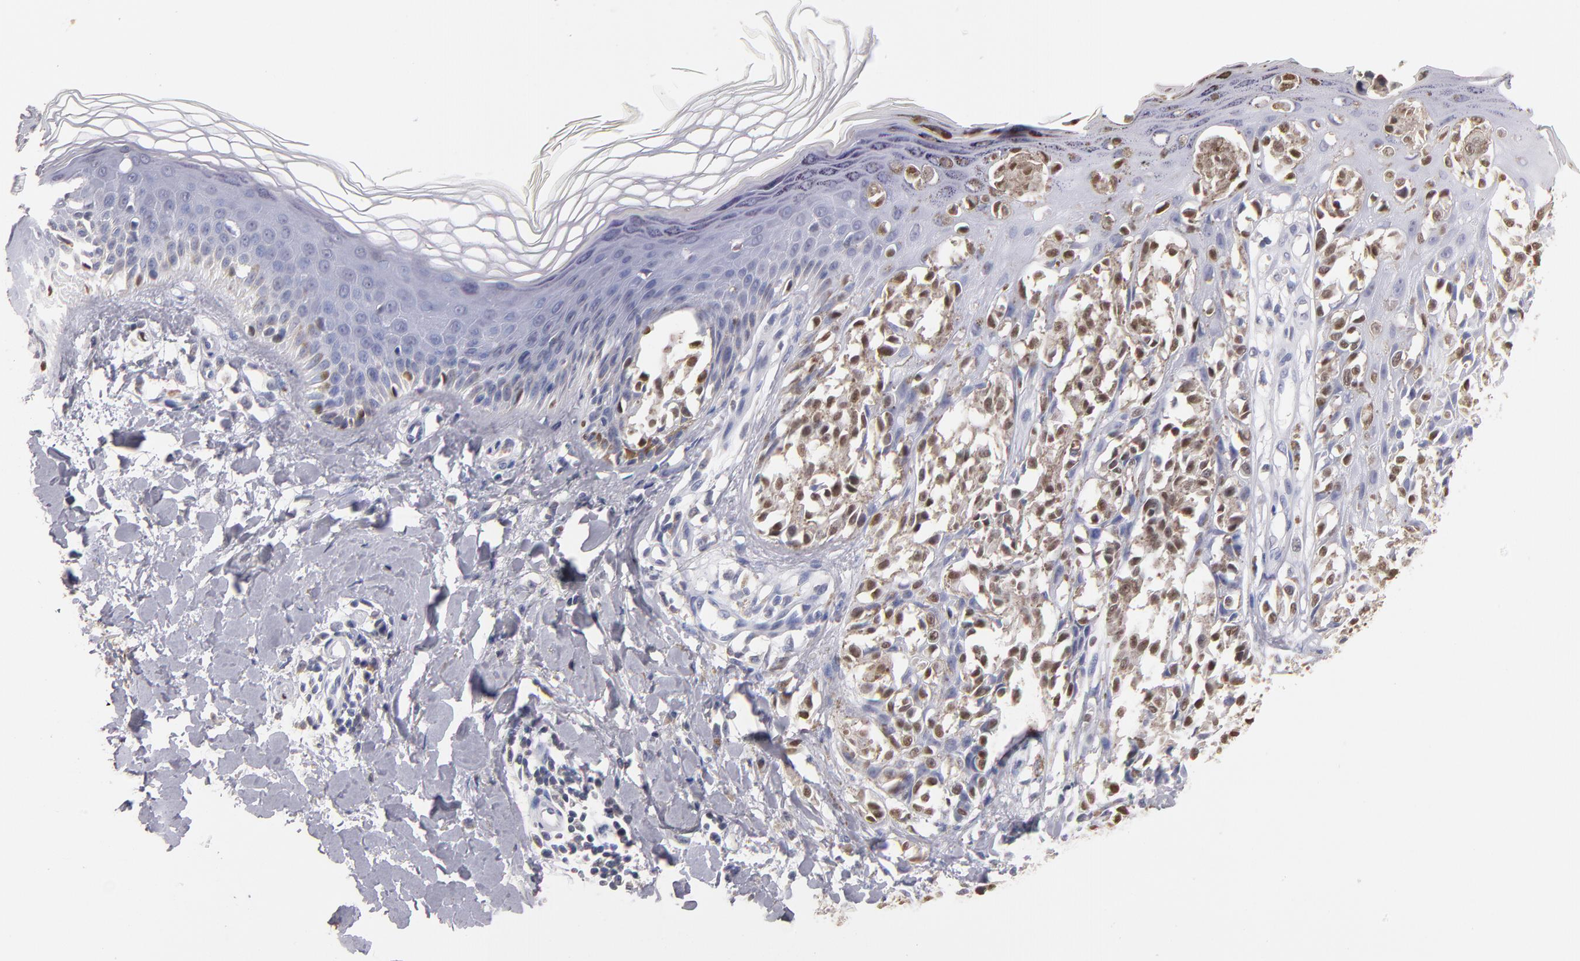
{"staining": {"intensity": "moderate", "quantity": ">75%", "location": "nuclear"}, "tissue": "melanoma", "cell_type": "Tumor cells", "image_type": "cancer", "snomed": [{"axis": "morphology", "description": "Malignant melanoma, NOS"}, {"axis": "topography", "description": "Skin"}], "caption": "Immunohistochemistry (IHC) of malignant melanoma shows medium levels of moderate nuclear expression in about >75% of tumor cells.", "gene": "SOX10", "patient": {"sex": "female", "age": 38}}